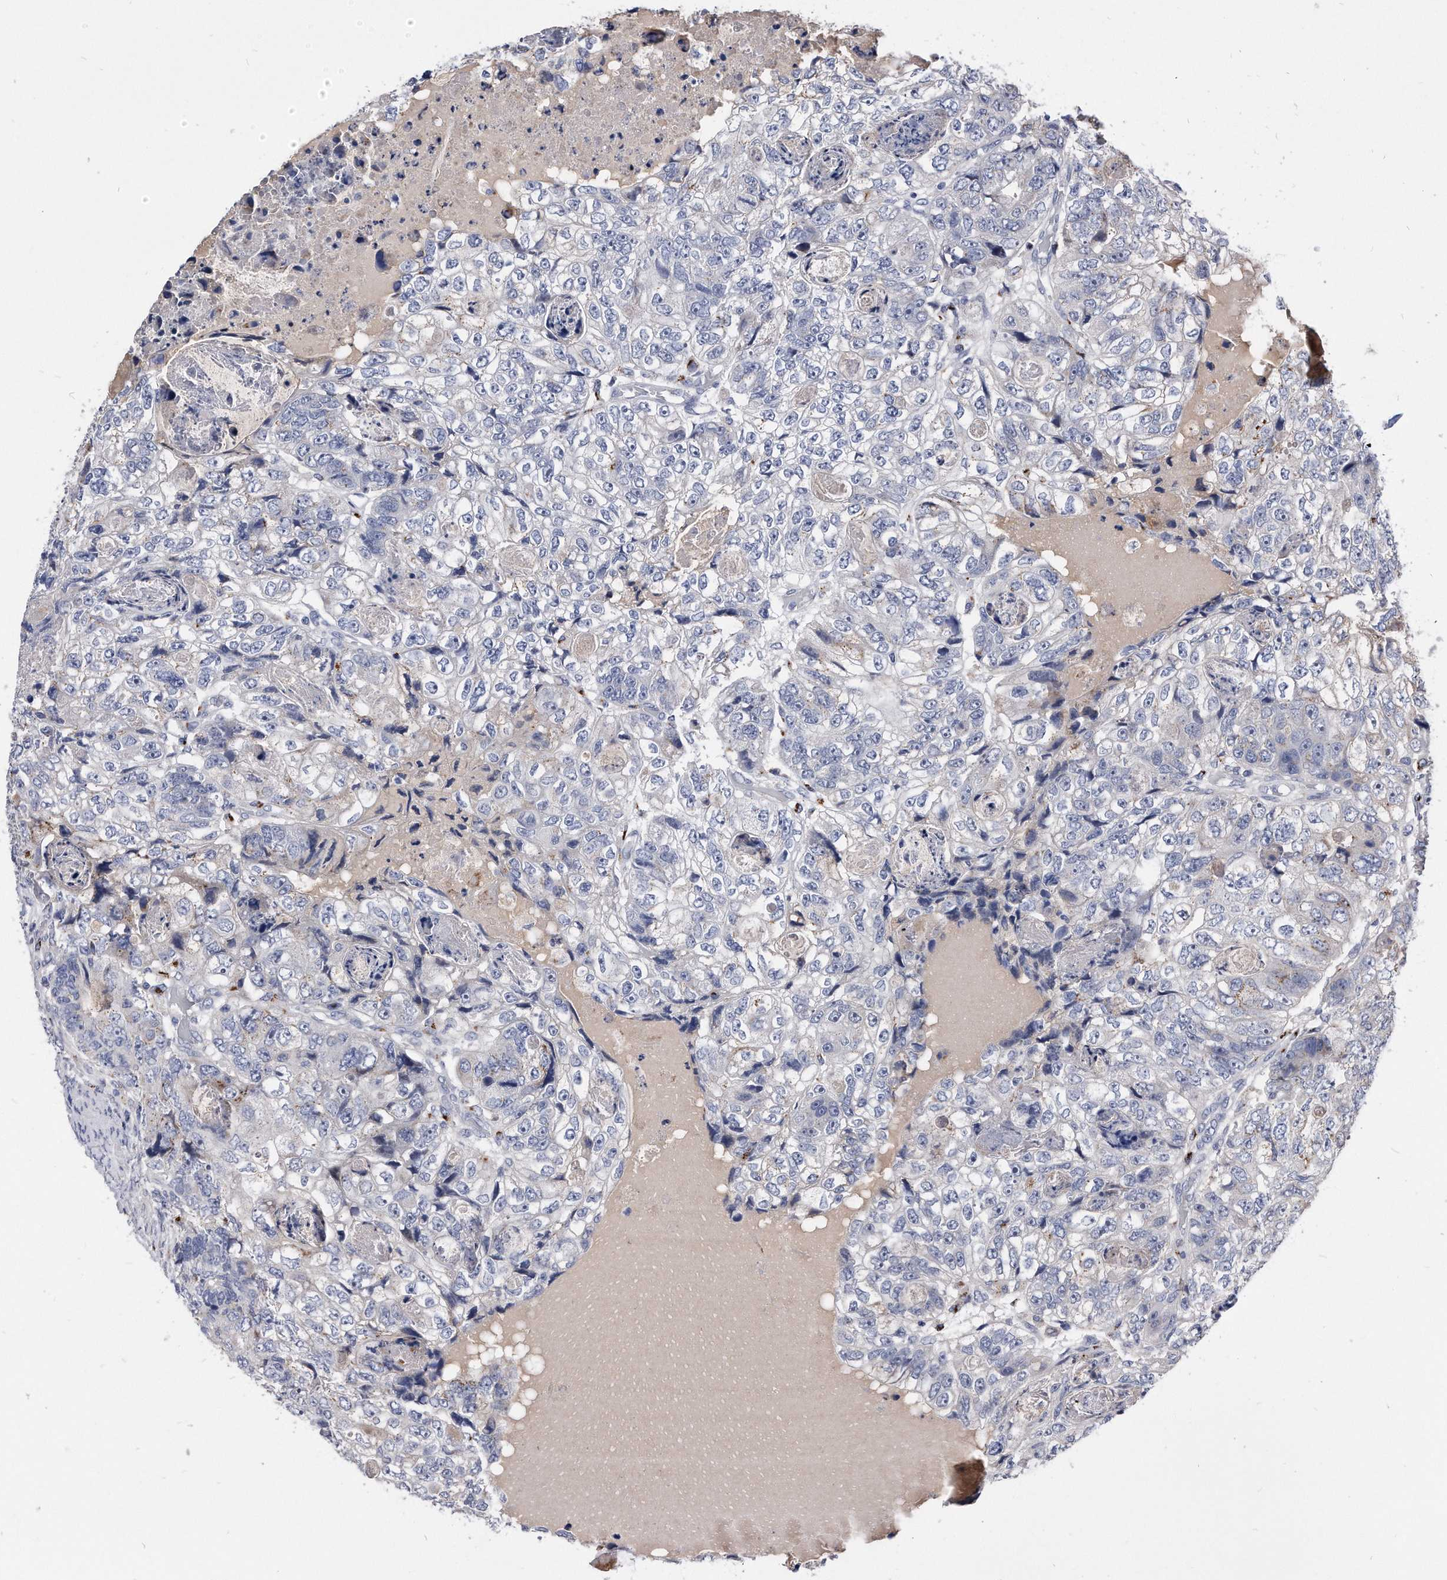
{"staining": {"intensity": "moderate", "quantity": "25%-75%", "location": "cytoplasmic/membranous"}, "tissue": "colorectal cancer", "cell_type": "Tumor cells", "image_type": "cancer", "snomed": [{"axis": "morphology", "description": "Adenocarcinoma, NOS"}, {"axis": "topography", "description": "Rectum"}], "caption": "Immunohistochemical staining of human colorectal cancer (adenocarcinoma) shows medium levels of moderate cytoplasmic/membranous protein positivity in about 25%-75% of tumor cells.", "gene": "MGAT4A", "patient": {"sex": "male", "age": 59}}